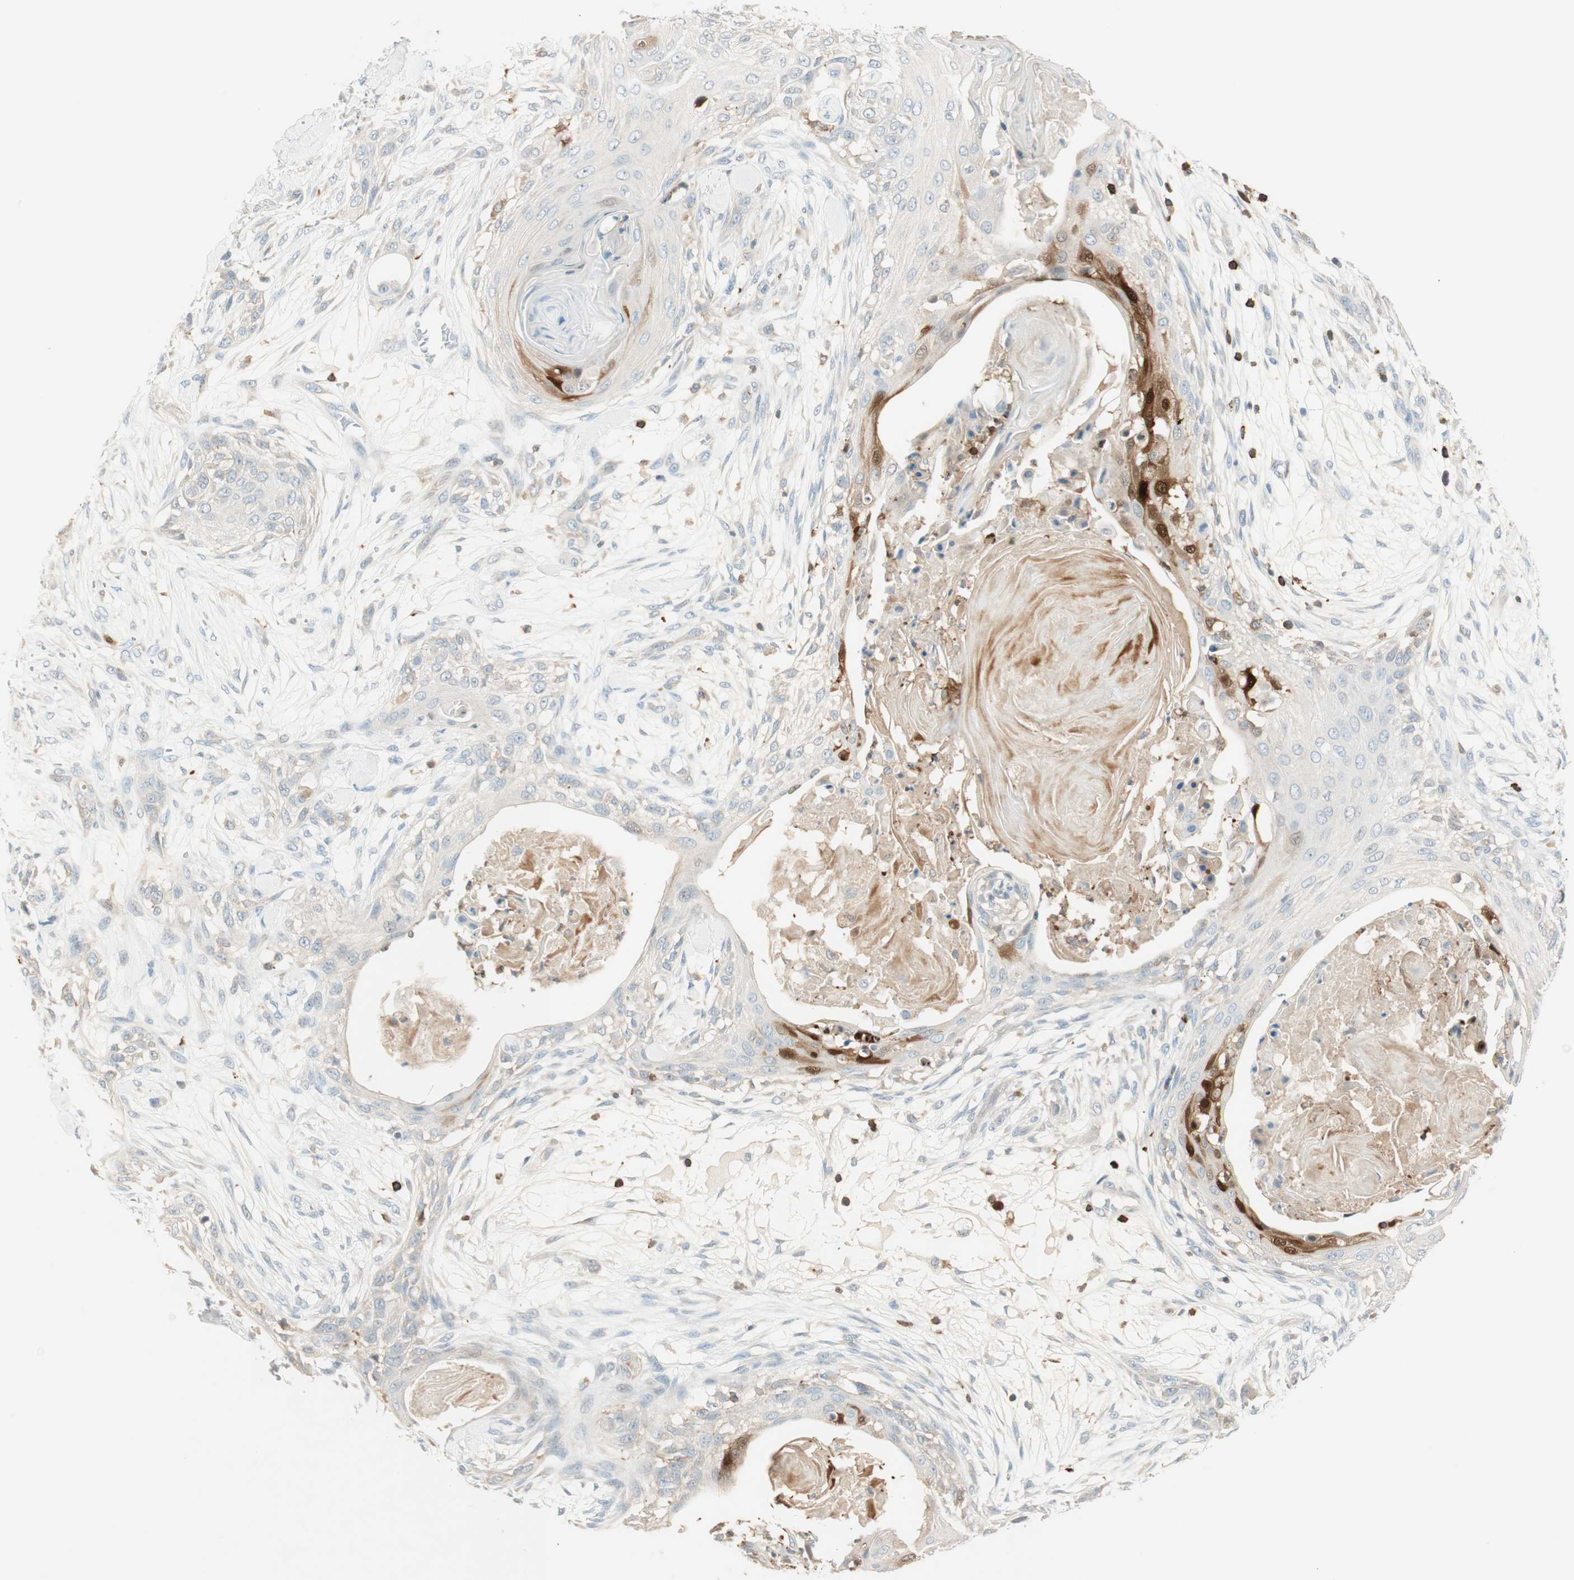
{"staining": {"intensity": "weak", "quantity": "25%-75%", "location": "cytoplasmic/membranous"}, "tissue": "skin cancer", "cell_type": "Tumor cells", "image_type": "cancer", "snomed": [{"axis": "morphology", "description": "Squamous cell carcinoma, NOS"}, {"axis": "topography", "description": "Skin"}], "caption": "Protein staining of skin cancer (squamous cell carcinoma) tissue demonstrates weak cytoplasmic/membranous staining in about 25%-75% of tumor cells.", "gene": "HPGD", "patient": {"sex": "female", "age": 59}}